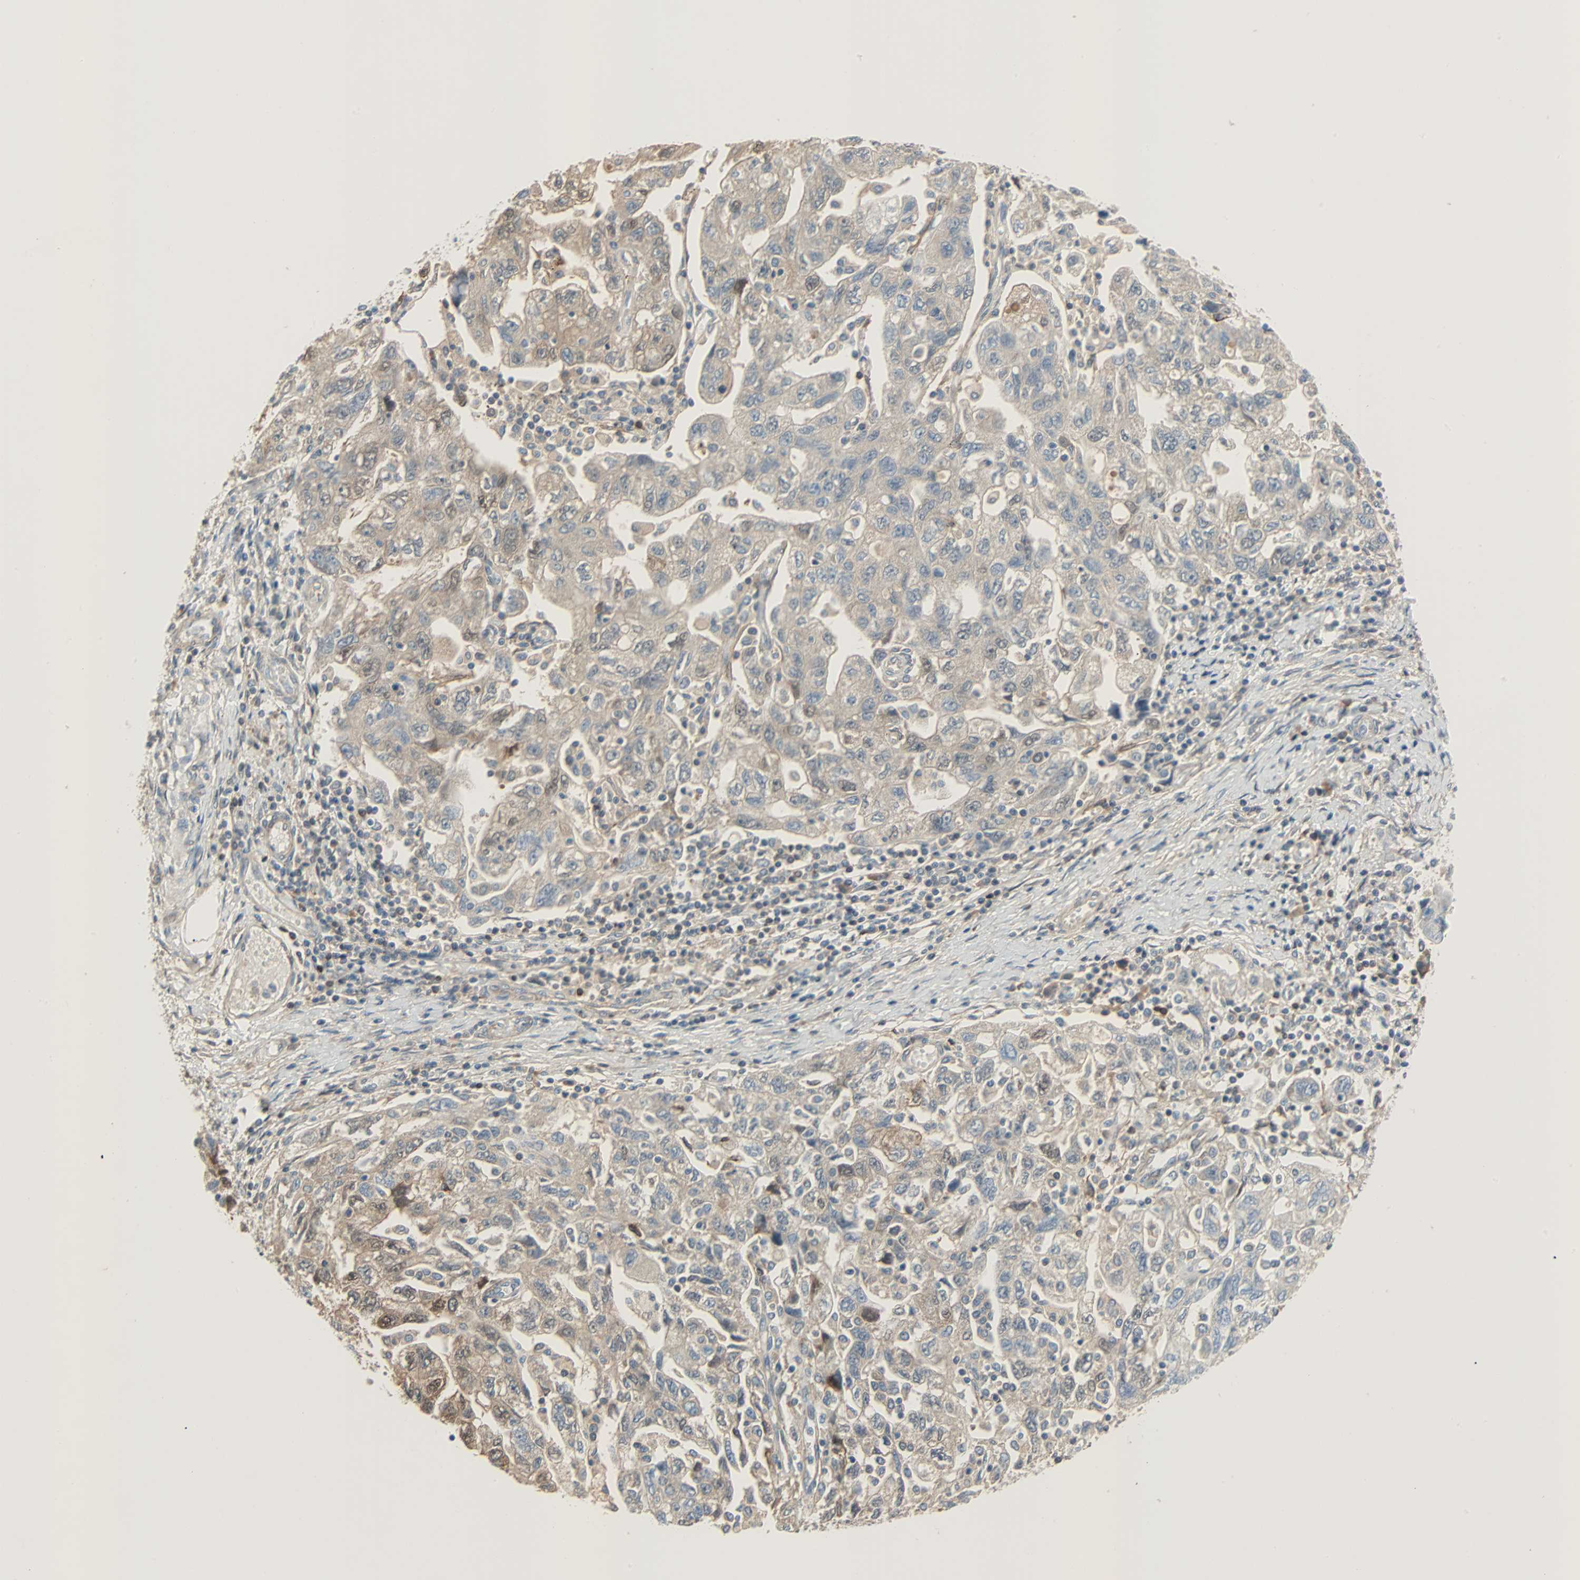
{"staining": {"intensity": "weak", "quantity": ">75%", "location": "cytoplasmic/membranous"}, "tissue": "ovarian cancer", "cell_type": "Tumor cells", "image_type": "cancer", "snomed": [{"axis": "morphology", "description": "Carcinoma, NOS"}, {"axis": "morphology", "description": "Cystadenocarcinoma, serous, NOS"}, {"axis": "topography", "description": "Ovary"}], "caption": "Weak cytoplasmic/membranous protein staining is seen in about >75% of tumor cells in ovarian cancer. (DAB IHC with brightfield microscopy, high magnification).", "gene": "TNFRSF12A", "patient": {"sex": "female", "age": 69}}